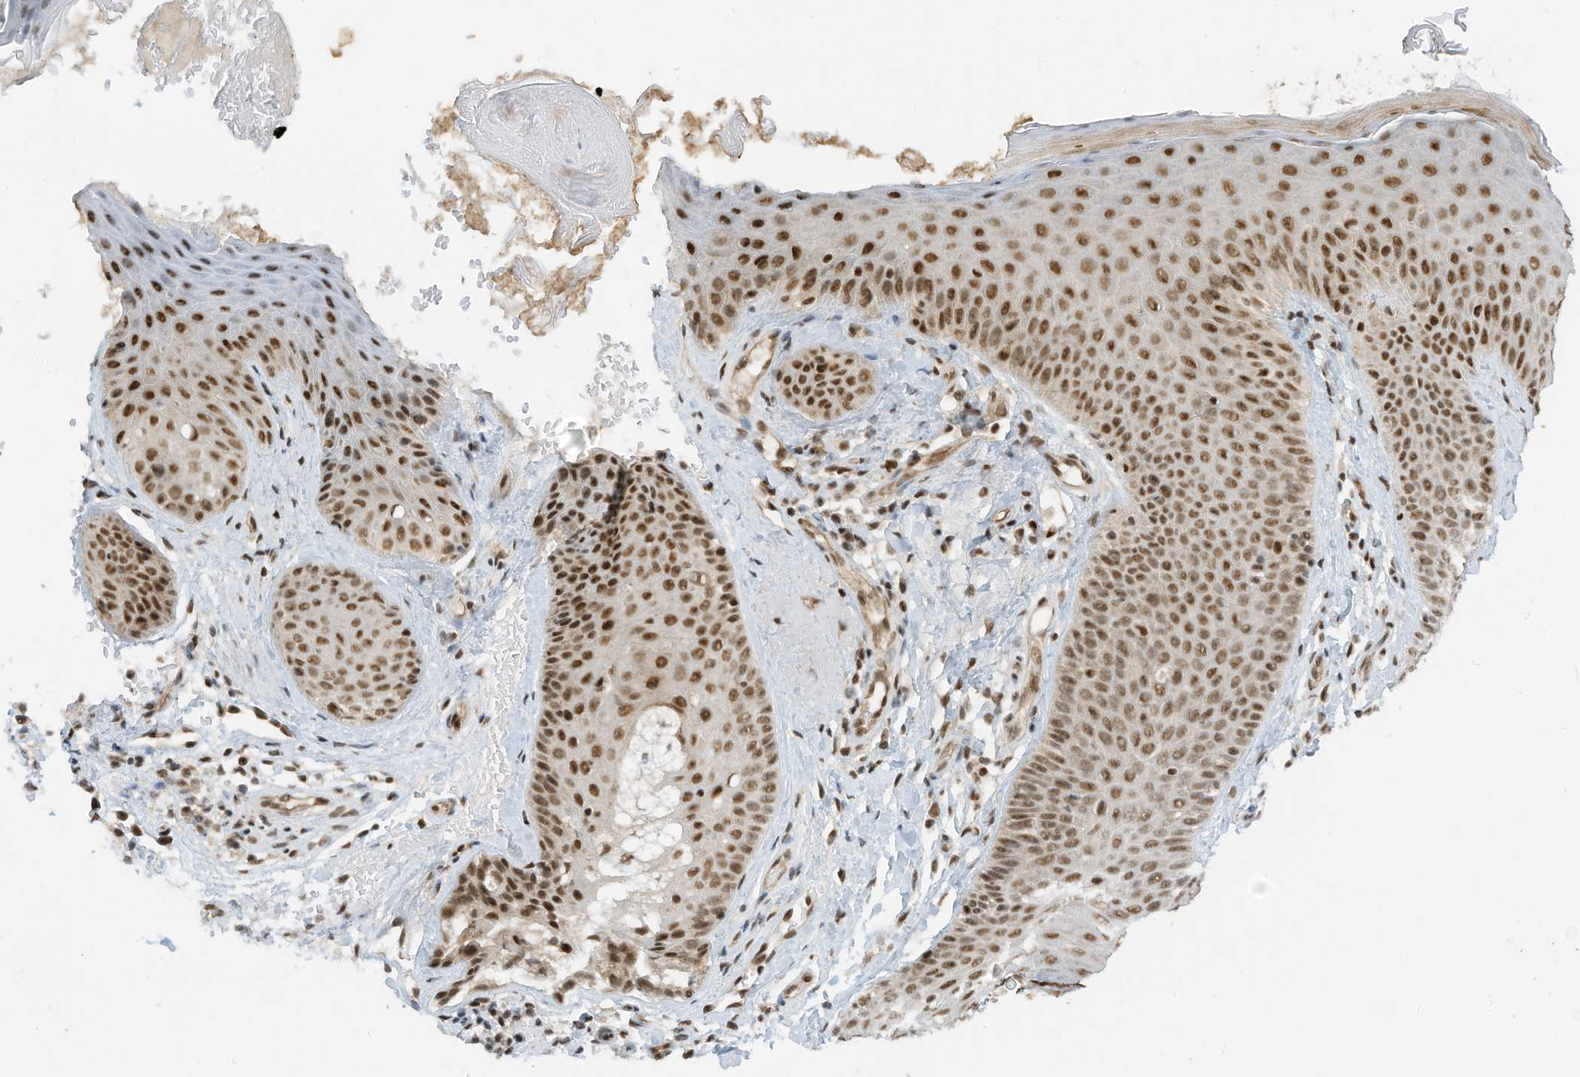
{"staining": {"intensity": "moderate", "quantity": ">75%", "location": "nuclear"}, "tissue": "skin", "cell_type": "Fibroblasts", "image_type": "normal", "snomed": [{"axis": "morphology", "description": "Normal tissue, NOS"}, {"axis": "topography", "description": "Skin"}], "caption": "Protein staining of benign skin exhibits moderate nuclear expression in approximately >75% of fibroblasts.", "gene": "AURKAIP1", "patient": {"sex": "male", "age": 57}}